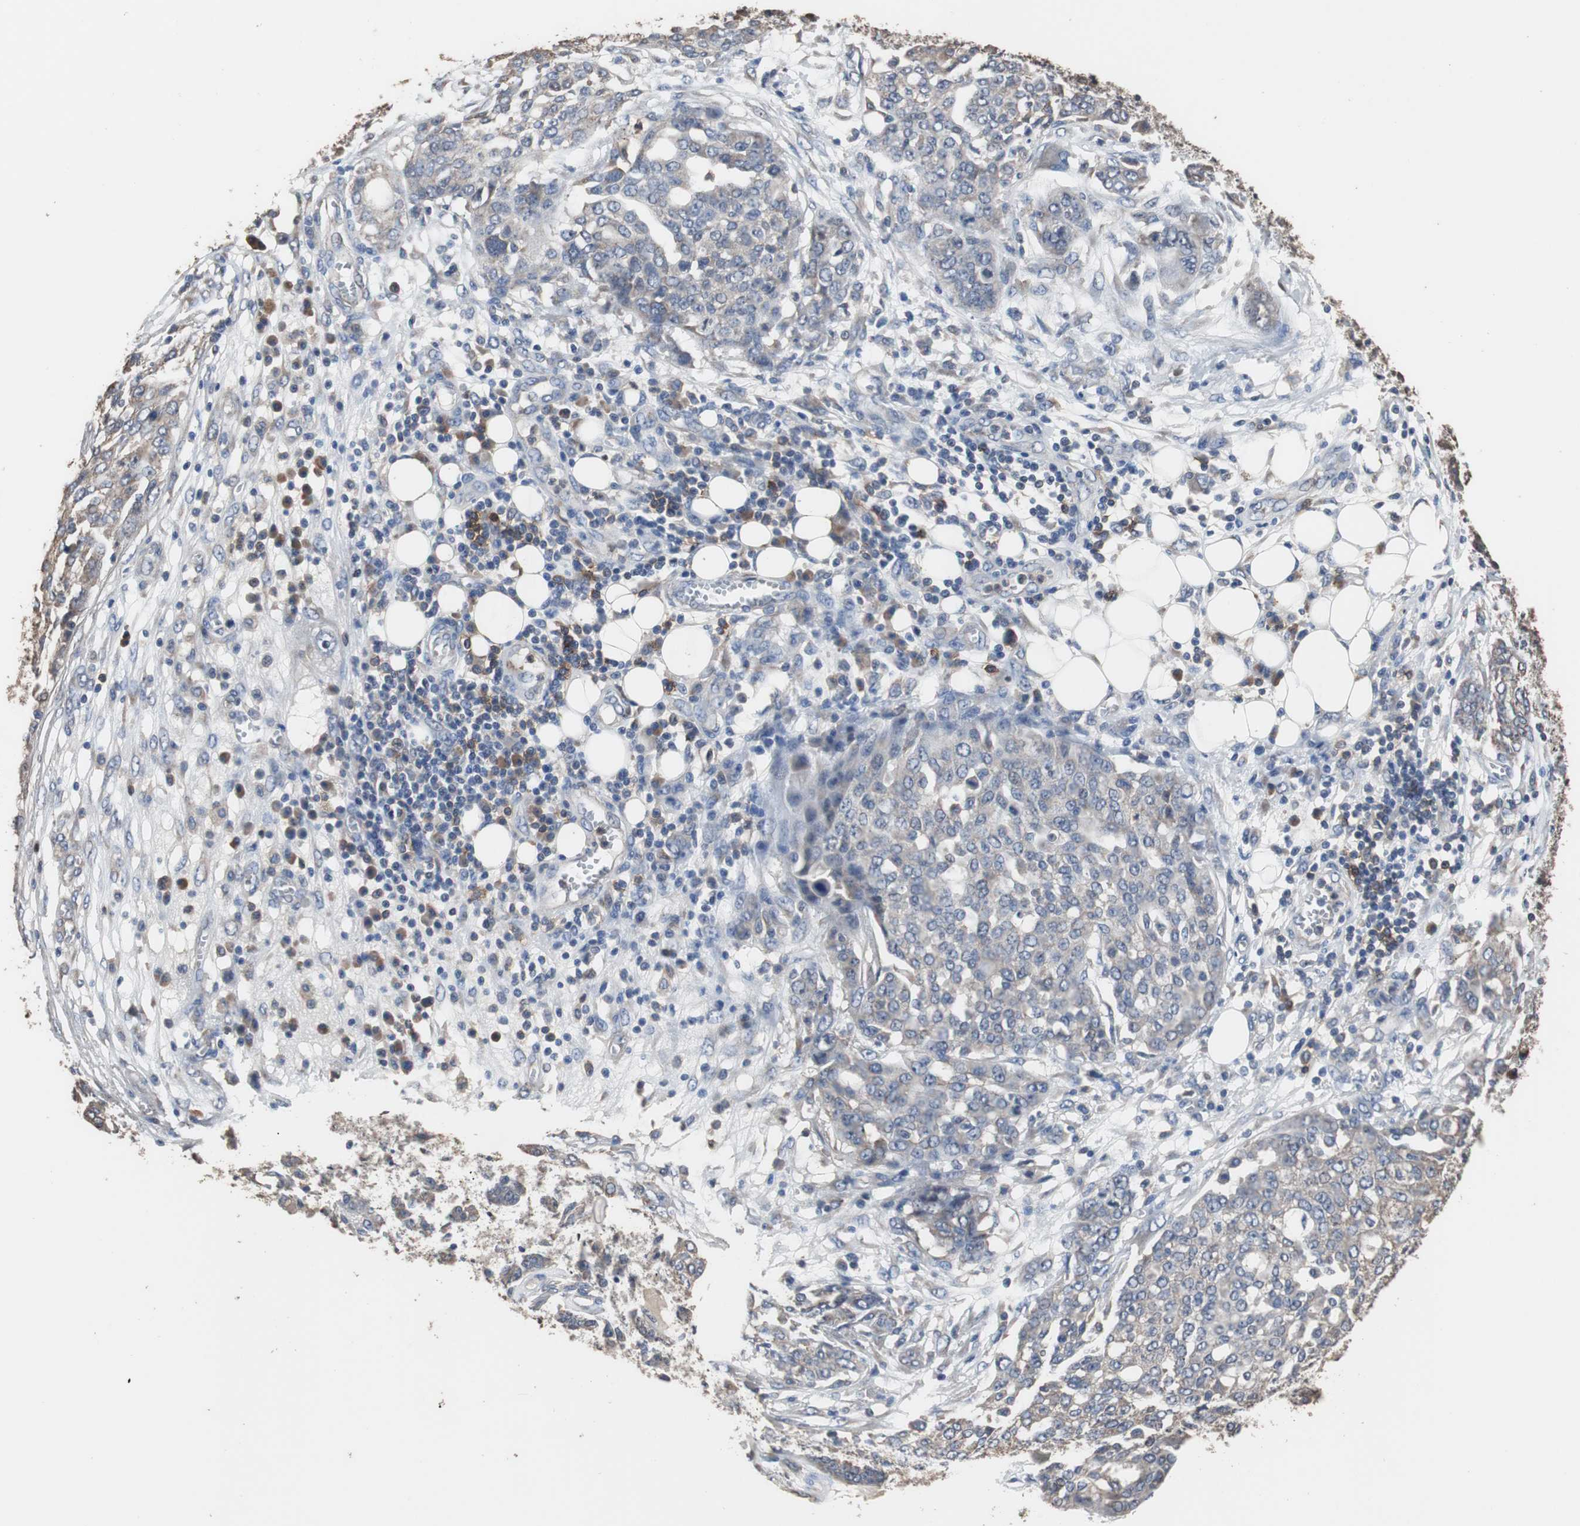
{"staining": {"intensity": "weak", "quantity": "<25%", "location": "cytoplasmic/membranous"}, "tissue": "ovarian cancer", "cell_type": "Tumor cells", "image_type": "cancer", "snomed": [{"axis": "morphology", "description": "Cystadenocarcinoma, serous, NOS"}, {"axis": "topography", "description": "Soft tissue"}, {"axis": "topography", "description": "Ovary"}], "caption": "The histopathology image reveals no significant positivity in tumor cells of serous cystadenocarcinoma (ovarian).", "gene": "SCIMP", "patient": {"sex": "female", "age": 57}}